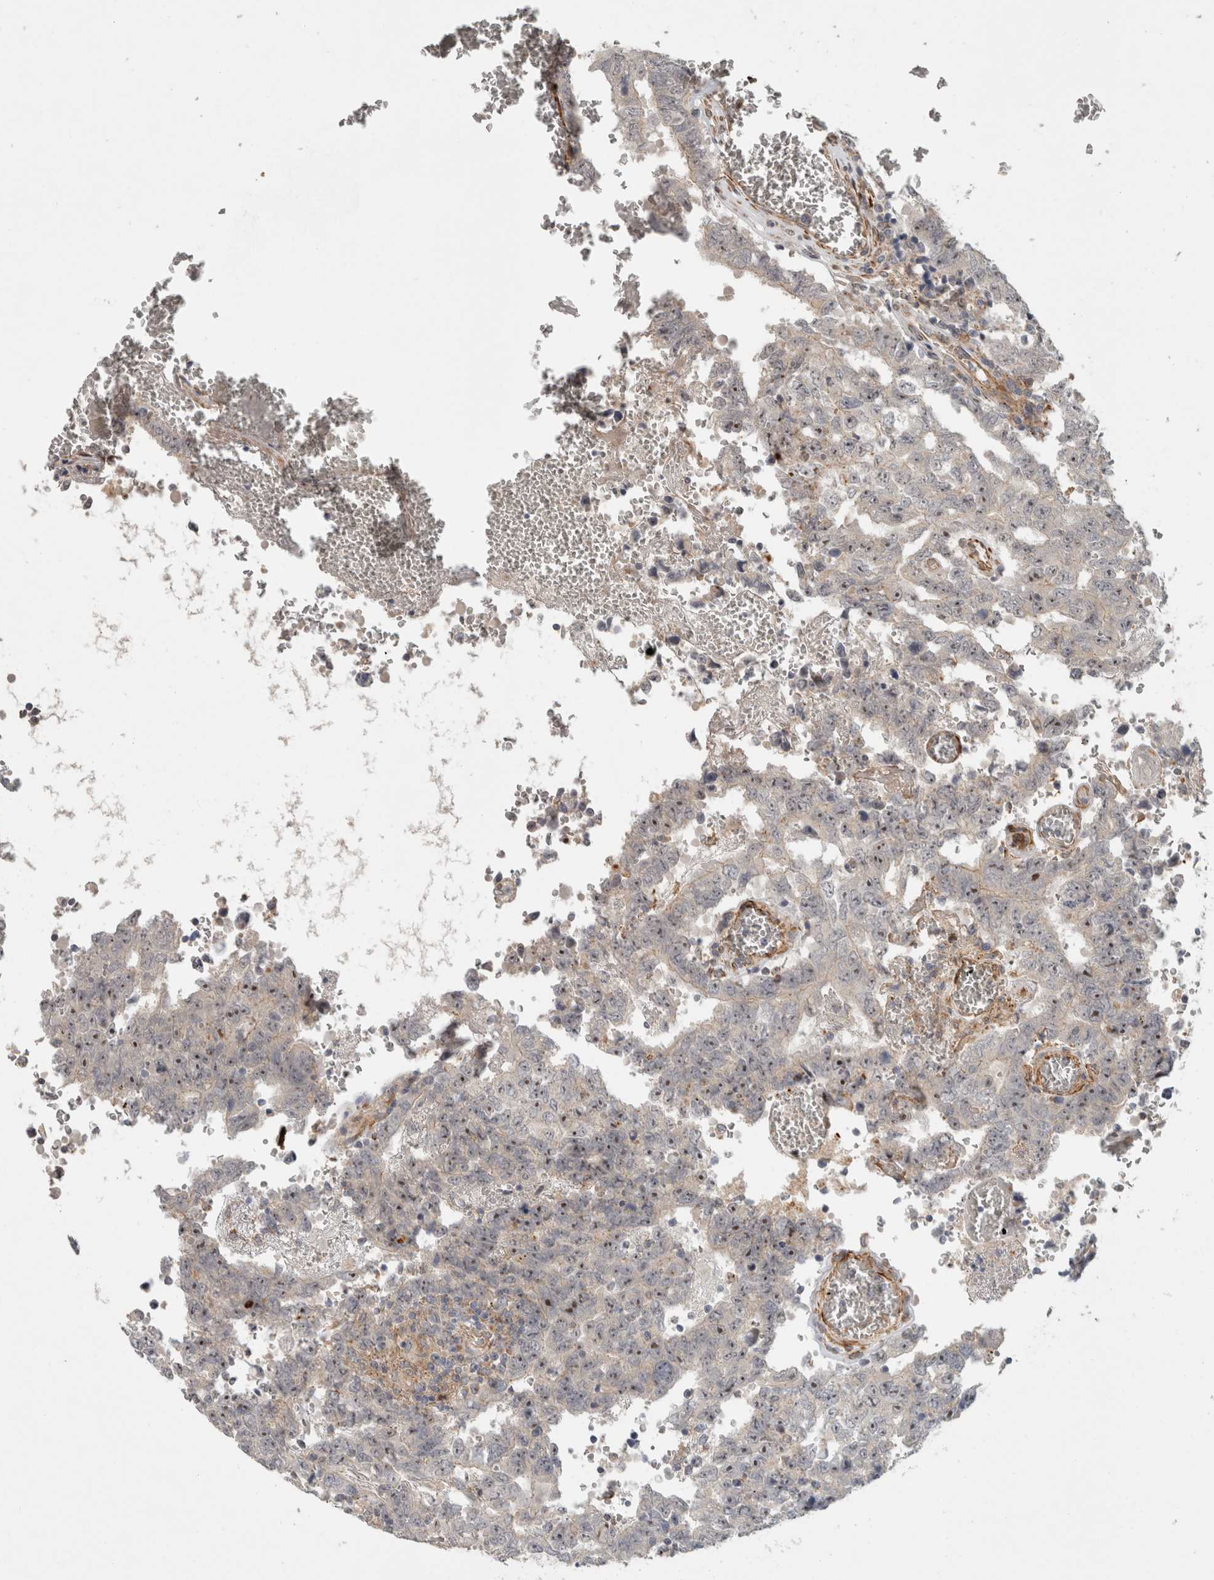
{"staining": {"intensity": "weak", "quantity": "25%-75%", "location": "nuclear"}, "tissue": "testis cancer", "cell_type": "Tumor cells", "image_type": "cancer", "snomed": [{"axis": "morphology", "description": "Carcinoma, Embryonal, NOS"}, {"axis": "topography", "description": "Testis"}], "caption": "Protein staining of testis cancer (embryonal carcinoma) tissue shows weak nuclear expression in approximately 25%-75% of tumor cells.", "gene": "SIPA1L2", "patient": {"sex": "male", "age": 26}}